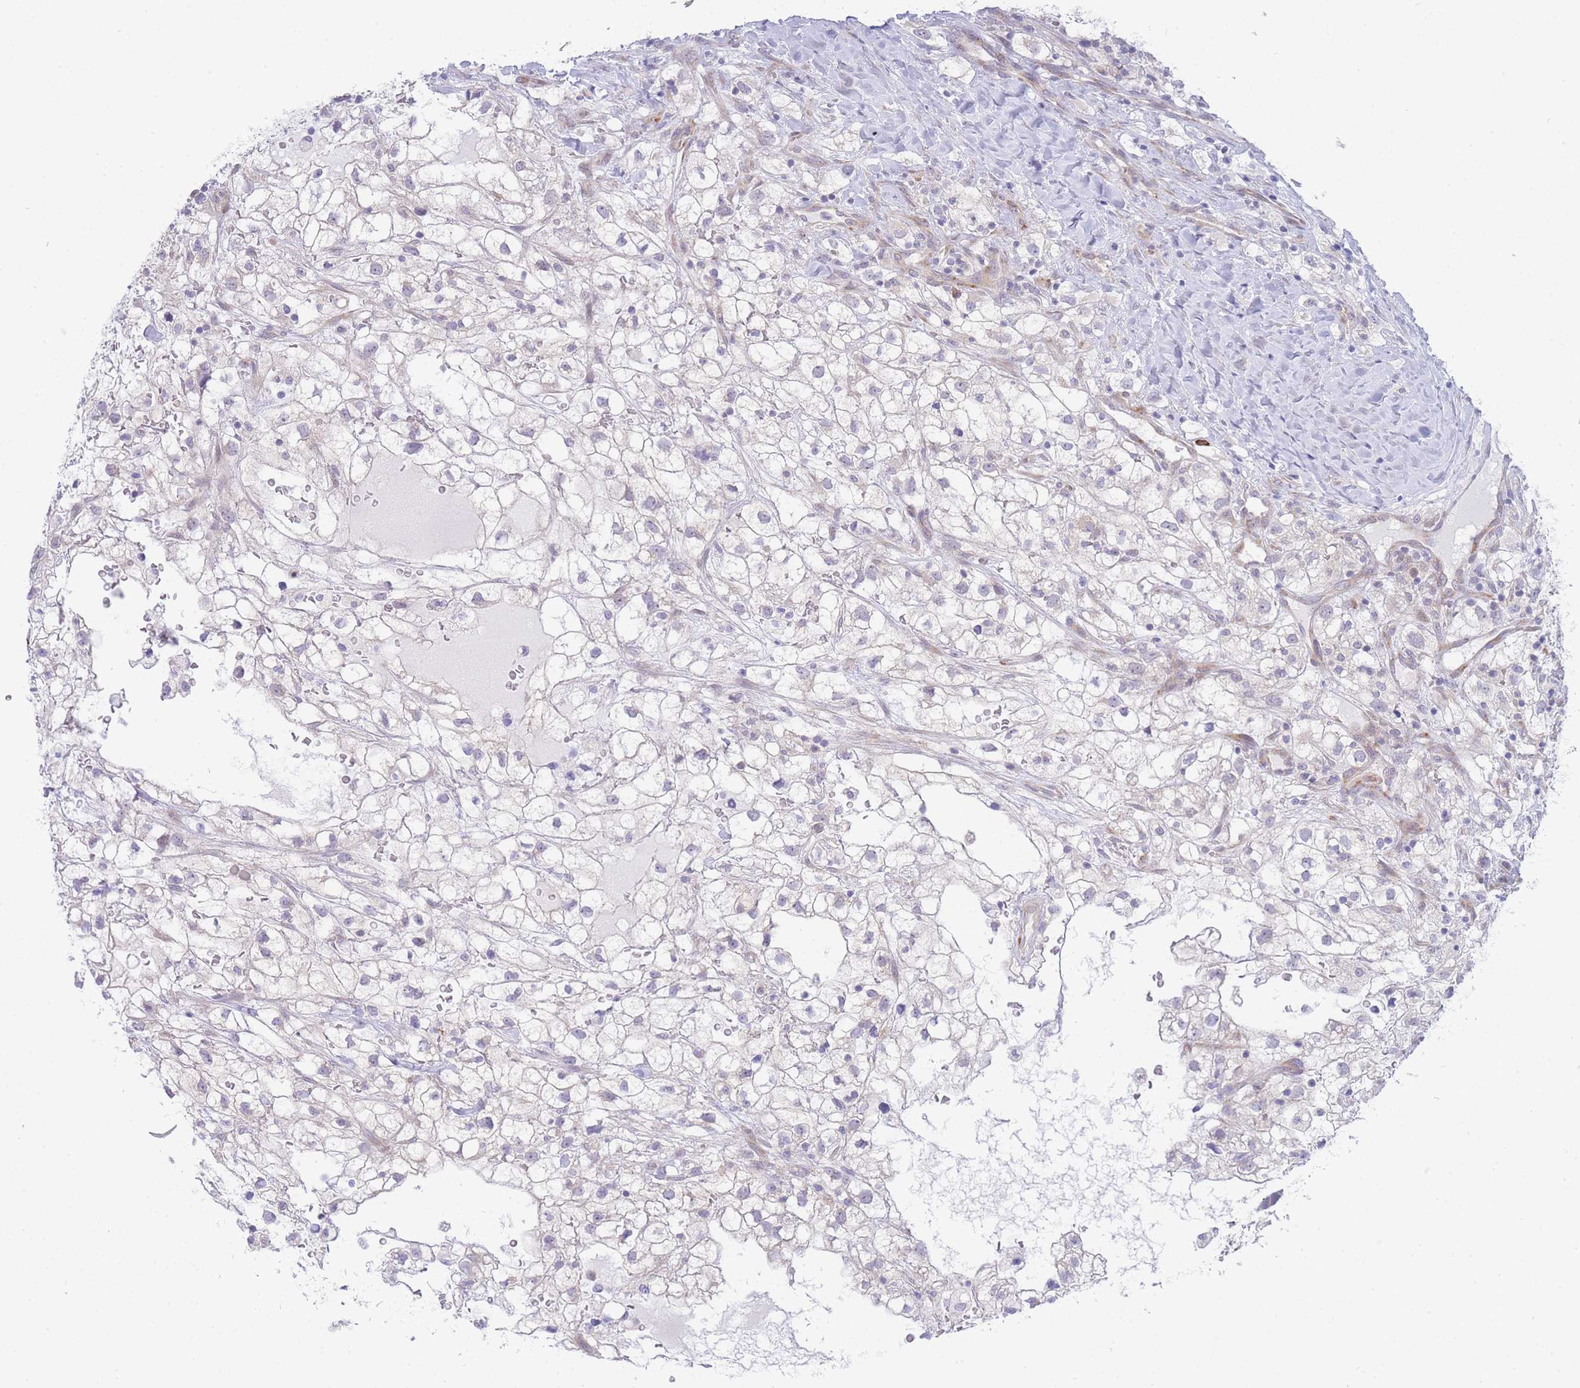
{"staining": {"intensity": "negative", "quantity": "none", "location": "none"}, "tissue": "renal cancer", "cell_type": "Tumor cells", "image_type": "cancer", "snomed": [{"axis": "morphology", "description": "Adenocarcinoma, NOS"}, {"axis": "topography", "description": "Kidney"}], "caption": "IHC photomicrograph of neoplastic tissue: human renal adenocarcinoma stained with DAB shows no significant protein expression in tumor cells. Brightfield microscopy of IHC stained with DAB (brown) and hematoxylin (blue), captured at high magnification.", "gene": "ZNF510", "patient": {"sex": "male", "age": 59}}